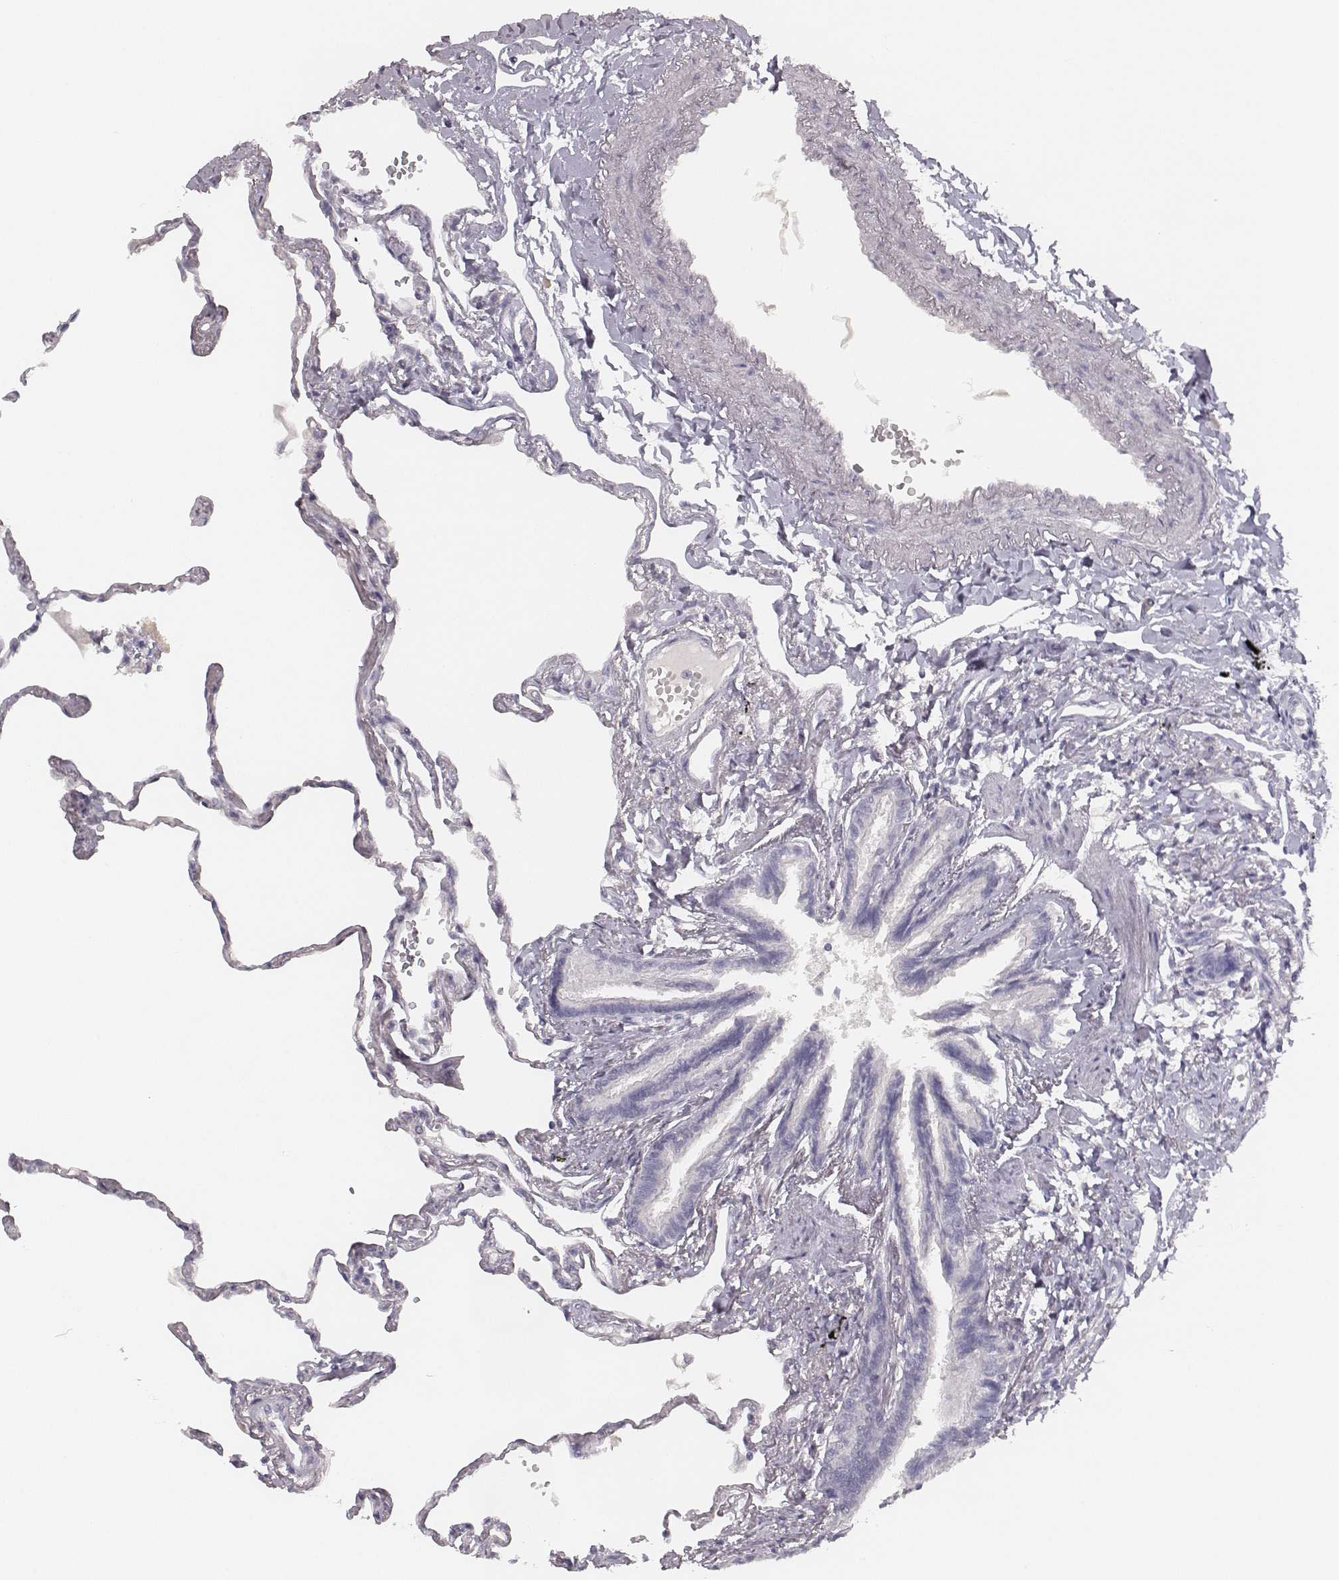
{"staining": {"intensity": "negative", "quantity": "none", "location": "none"}, "tissue": "lung", "cell_type": "Alveolar cells", "image_type": "normal", "snomed": [{"axis": "morphology", "description": "Normal tissue, NOS"}, {"axis": "topography", "description": "Lung"}], "caption": "Lung stained for a protein using immunohistochemistry (IHC) shows no positivity alveolar cells.", "gene": "MYH6", "patient": {"sex": "male", "age": 78}}